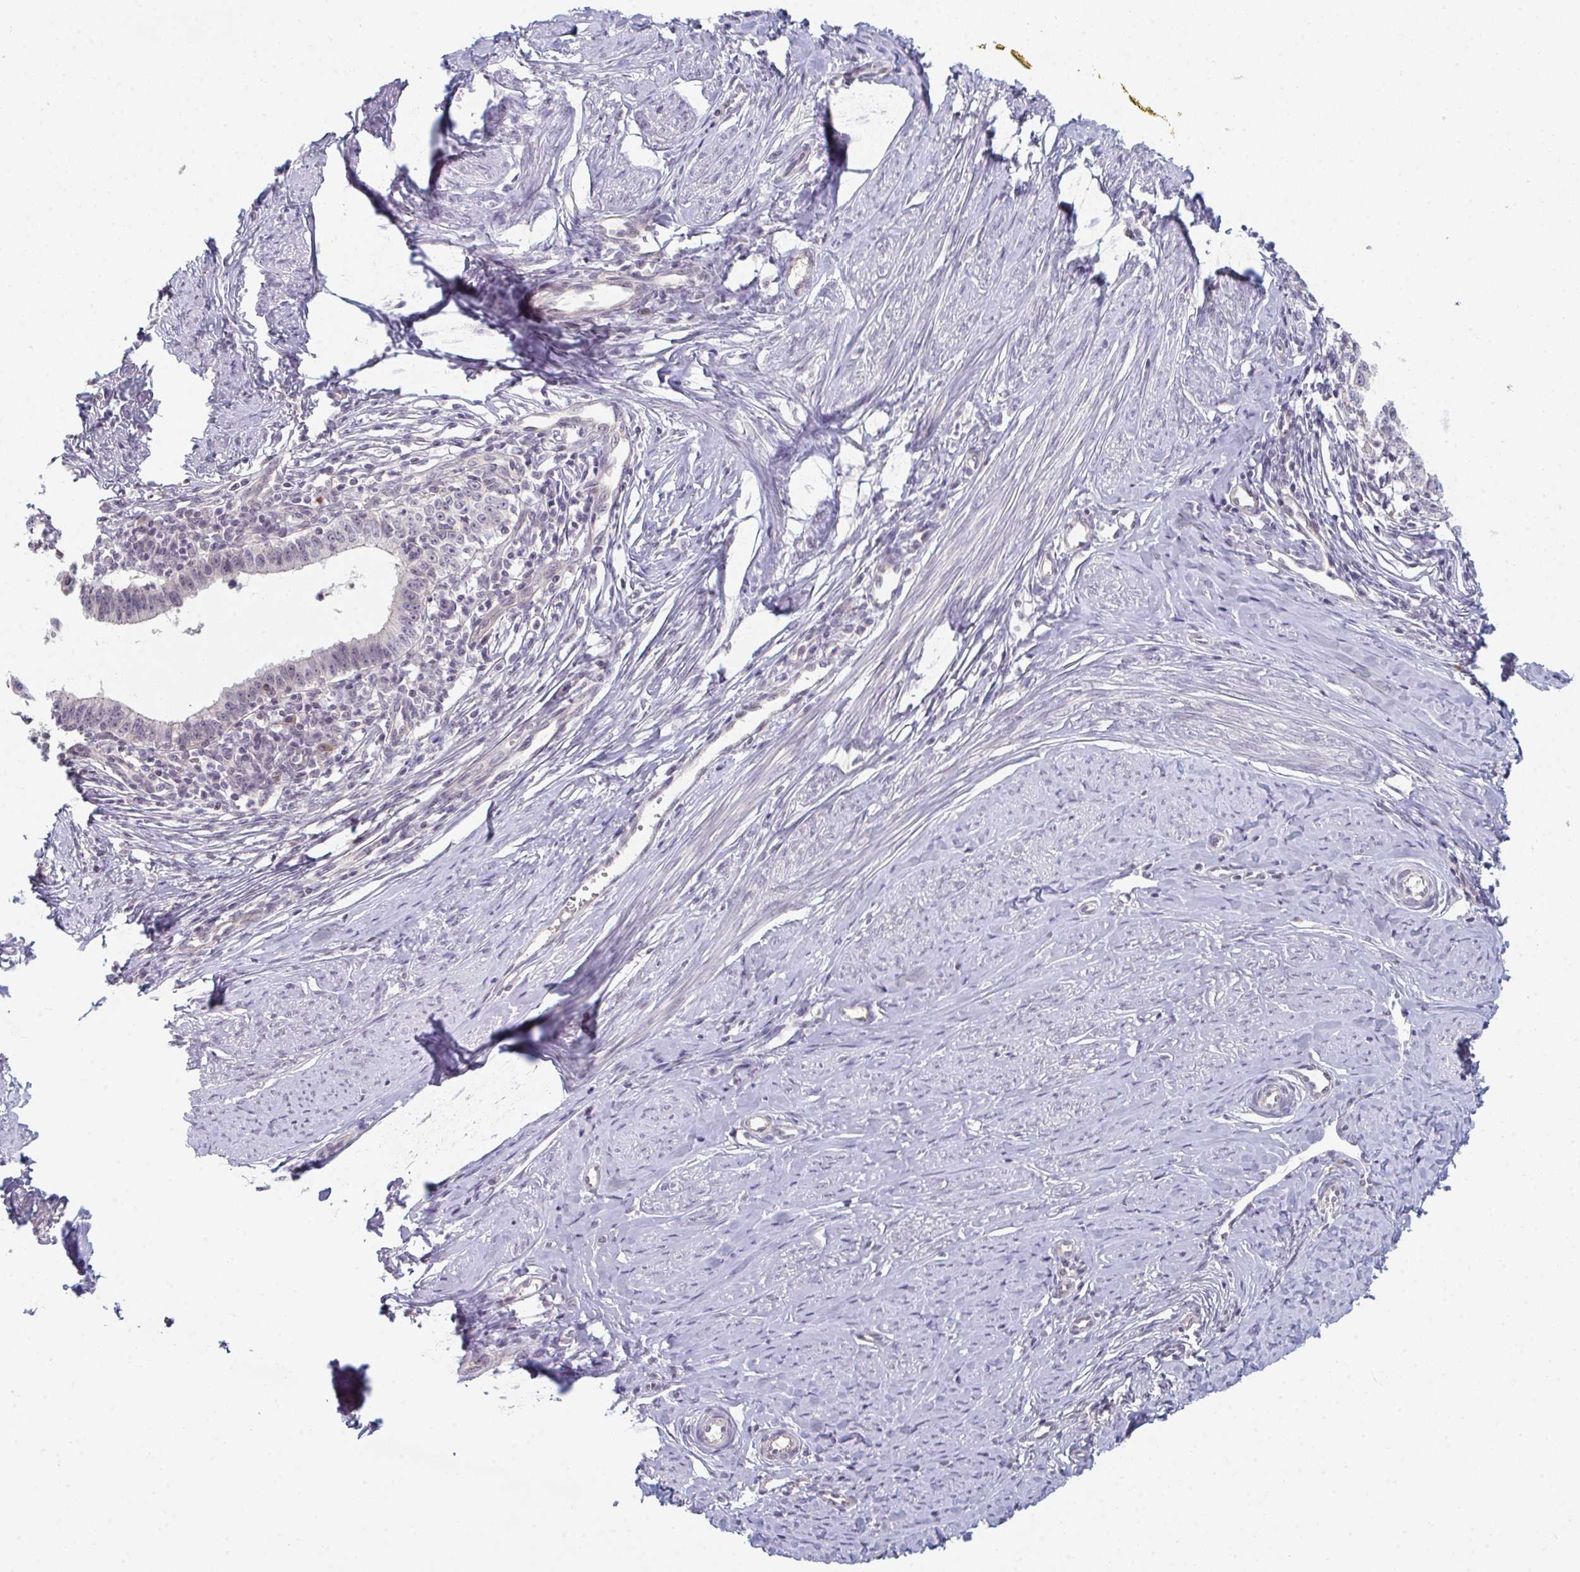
{"staining": {"intensity": "negative", "quantity": "none", "location": "none"}, "tissue": "cervical cancer", "cell_type": "Tumor cells", "image_type": "cancer", "snomed": [{"axis": "morphology", "description": "Adenocarcinoma, NOS"}, {"axis": "topography", "description": "Cervix"}], "caption": "Immunohistochemistry histopathology image of human cervical adenocarcinoma stained for a protein (brown), which exhibits no positivity in tumor cells. (DAB (3,3'-diaminobenzidine) immunohistochemistry (IHC) with hematoxylin counter stain).", "gene": "ZNF214", "patient": {"sex": "female", "age": 36}}